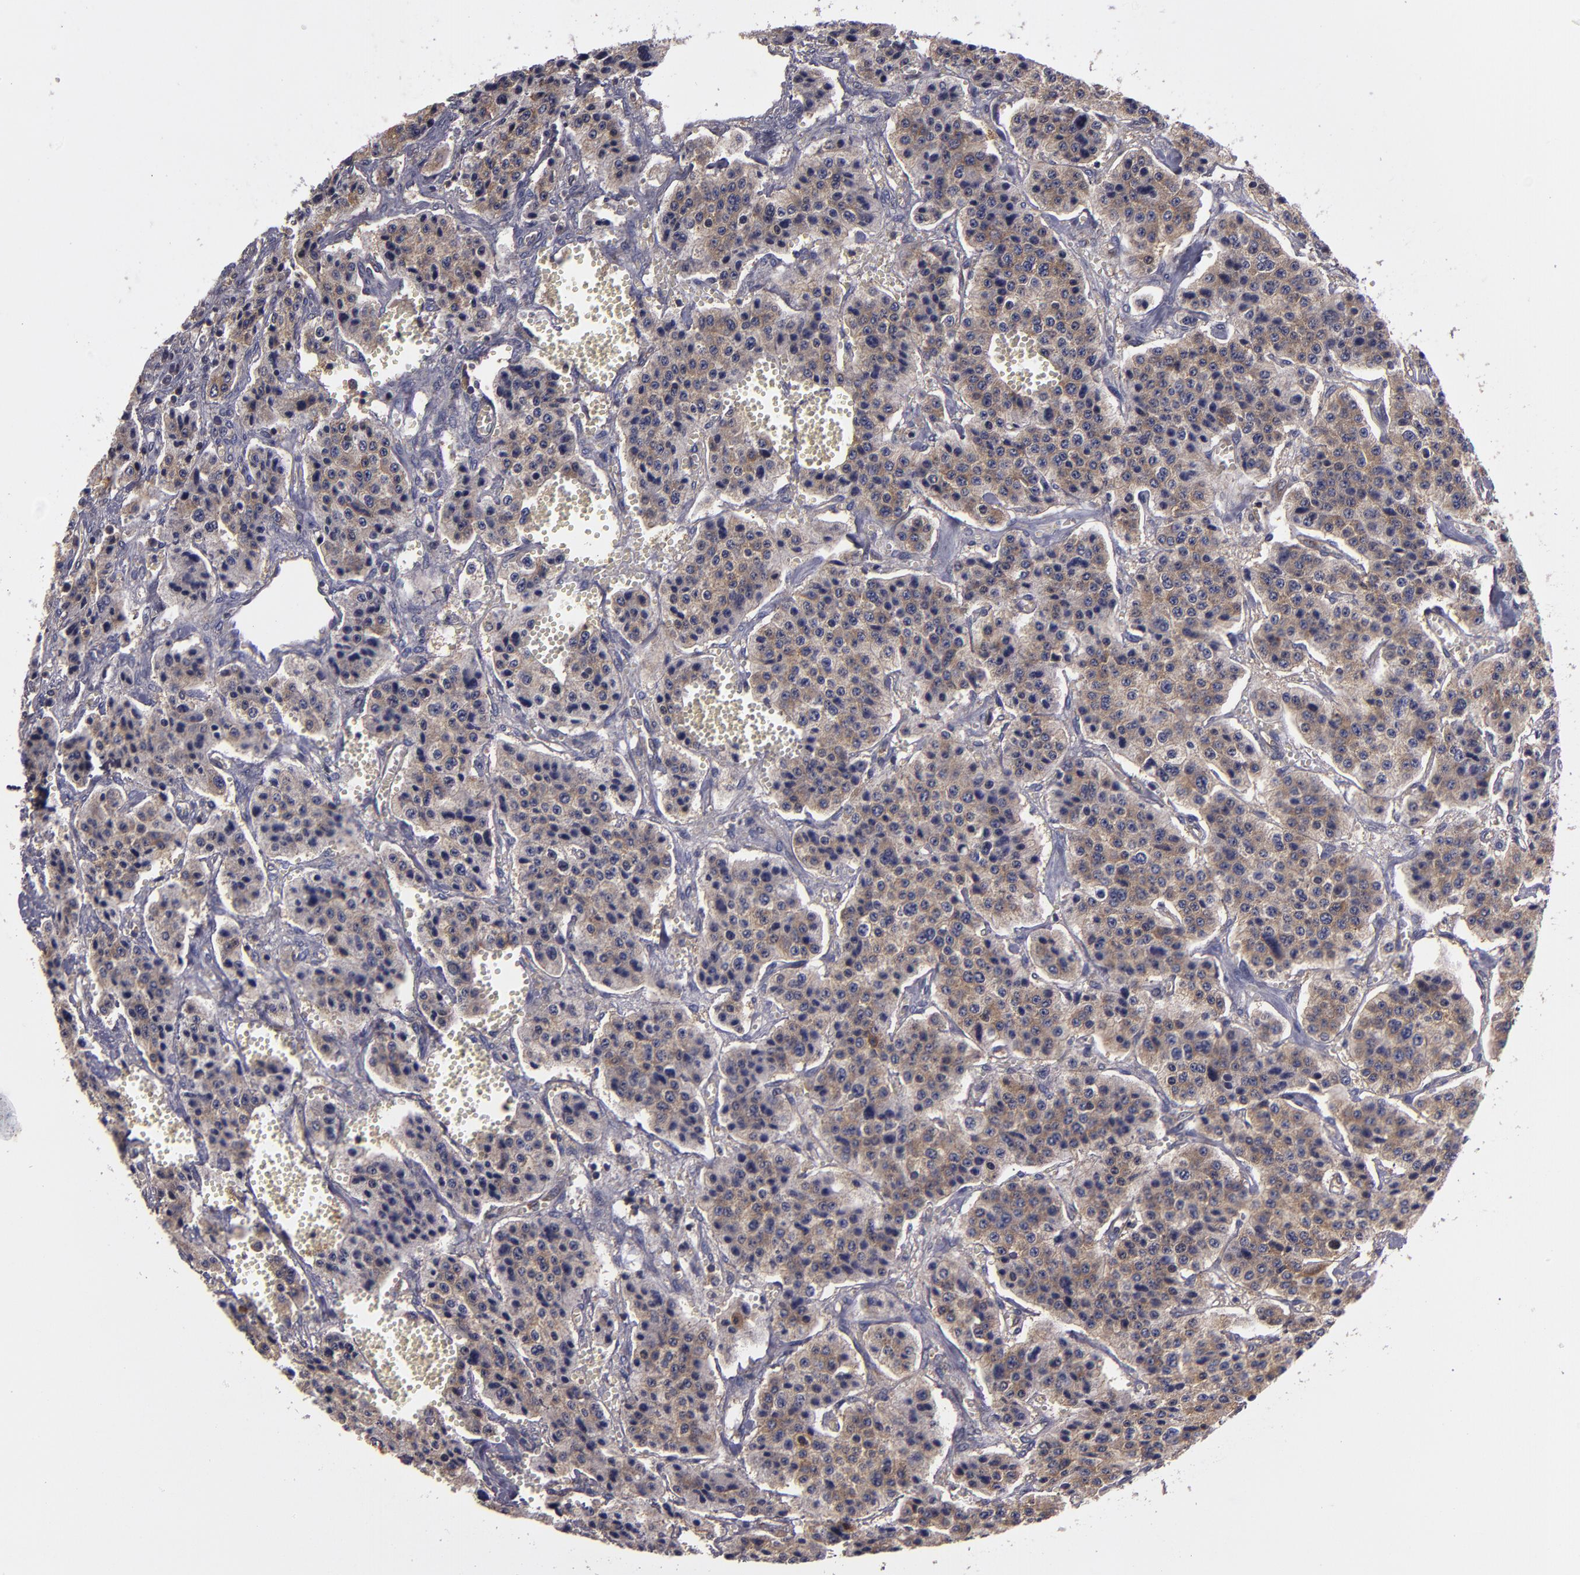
{"staining": {"intensity": "weak", "quantity": ">75%", "location": "cytoplasmic/membranous"}, "tissue": "carcinoid", "cell_type": "Tumor cells", "image_type": "cancer", "snomed": [{"axis": "morphology", "description": "Carcinoid, malignant, NOS"}, {"axis": "topography", "description": "Small intestine"}], "caption": "Human carcinoid stained with a protein marker exhibits weak staining in tumor cells.", "gene": "CARS1", "patient": {"sex": "male", "age": 52}}